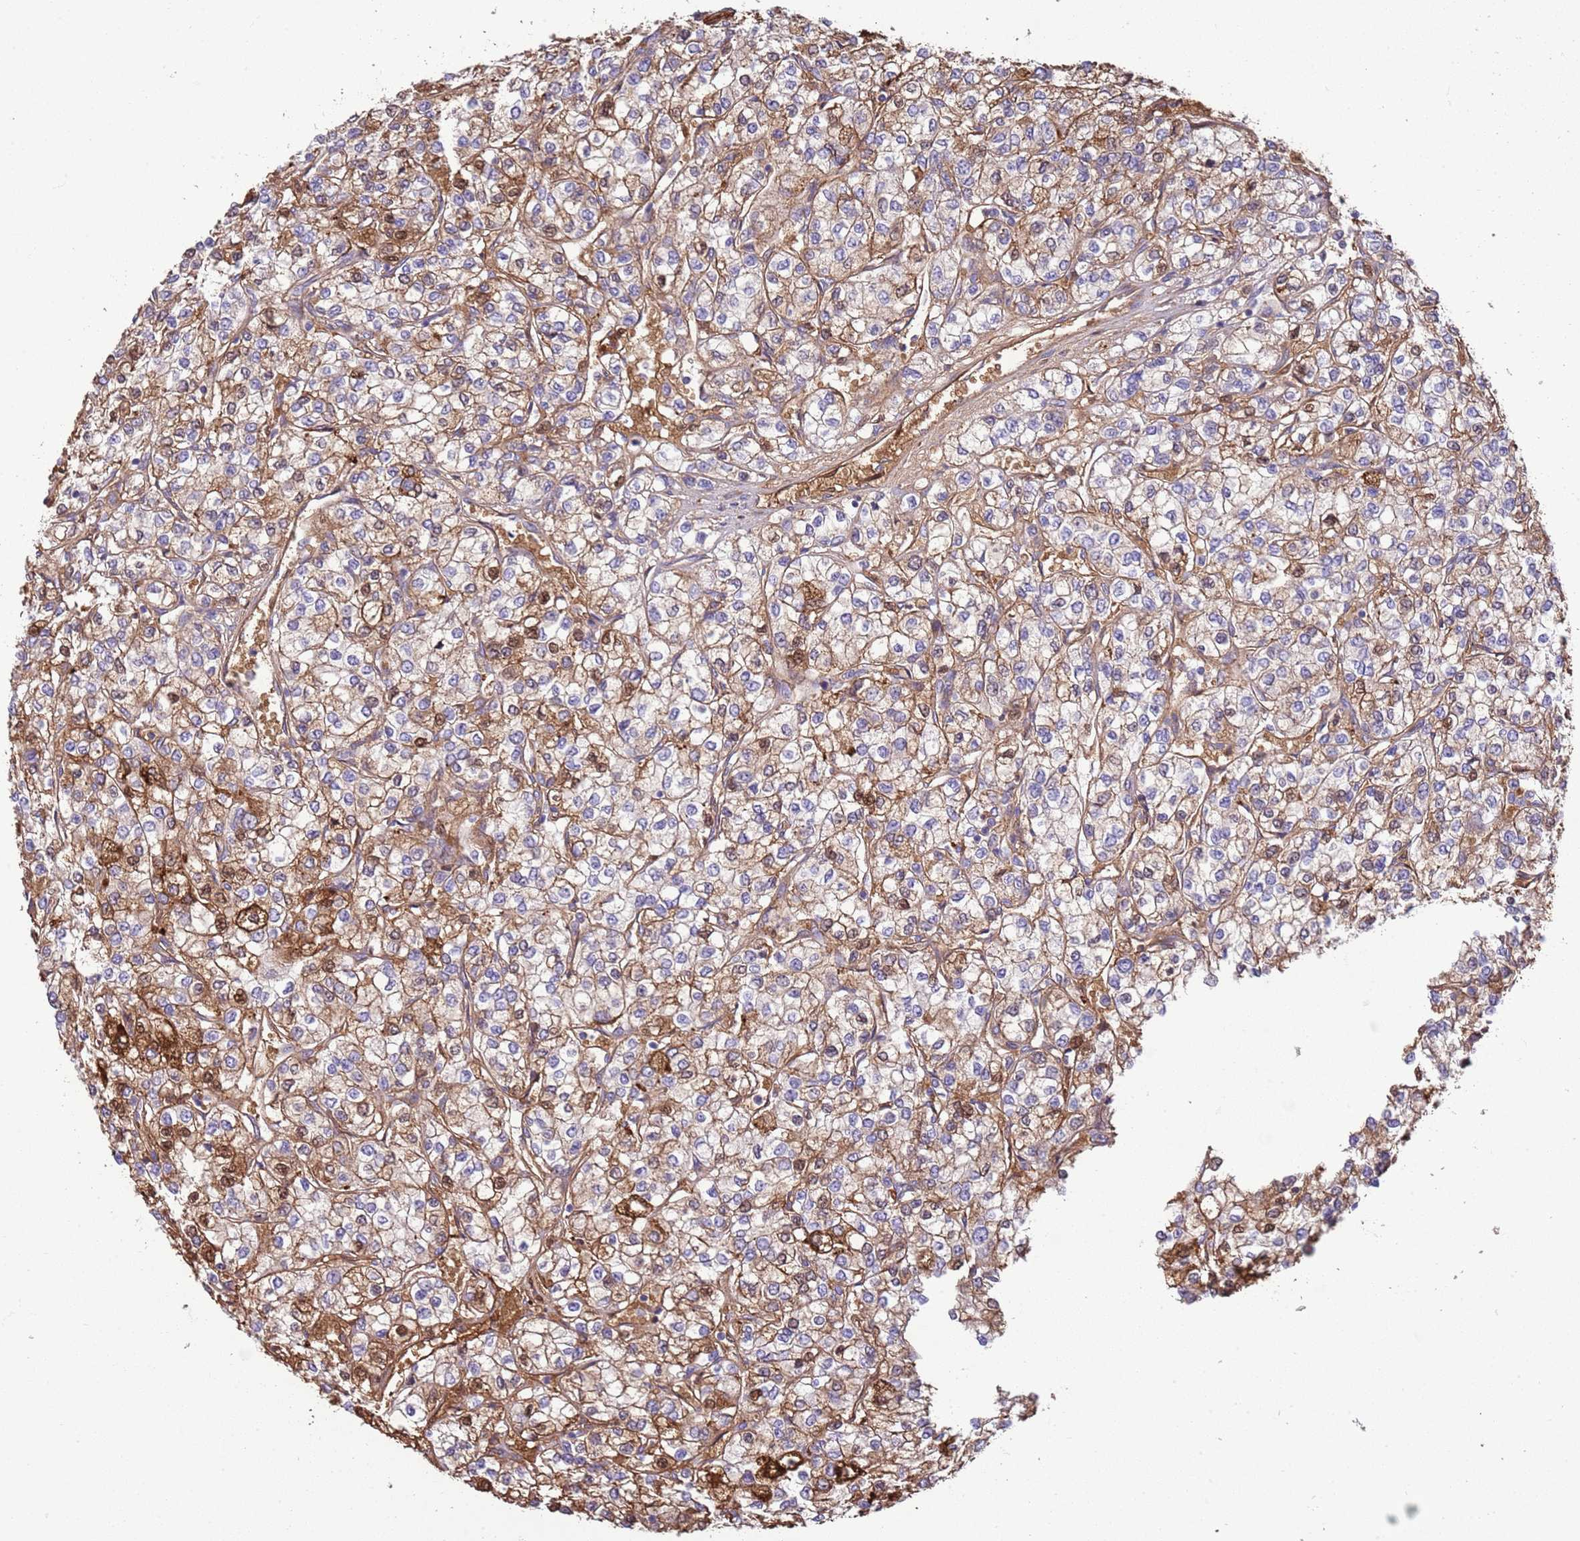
{"staining": {"intensity": "moderate", "quantity": "25%-75%", "location": "cytoplasmic/membranous,nuclear"}, "tissue": "renal cancer", "cell_type": "Tumor cells", "image_type": "cancer", "snomed": [{"axis": "morphology", "description": "Adenocarcinoma, NOS"}, {"axis": "topography", "description": "Kidney"}], "caption": "Immunohistochemistry (IHC) (DAB (3,3'-diaminobenzidine)) staining of human renal adenocarcinoma exhibits moderate cytoplasmic/membranous and nuclear protein positivity in about 25%-75% of tumor cells. (IHC, brightfield microscopy, high magnification).", "gene": "ABHD17C", "patient": {"sex": "male", "age": 80}}